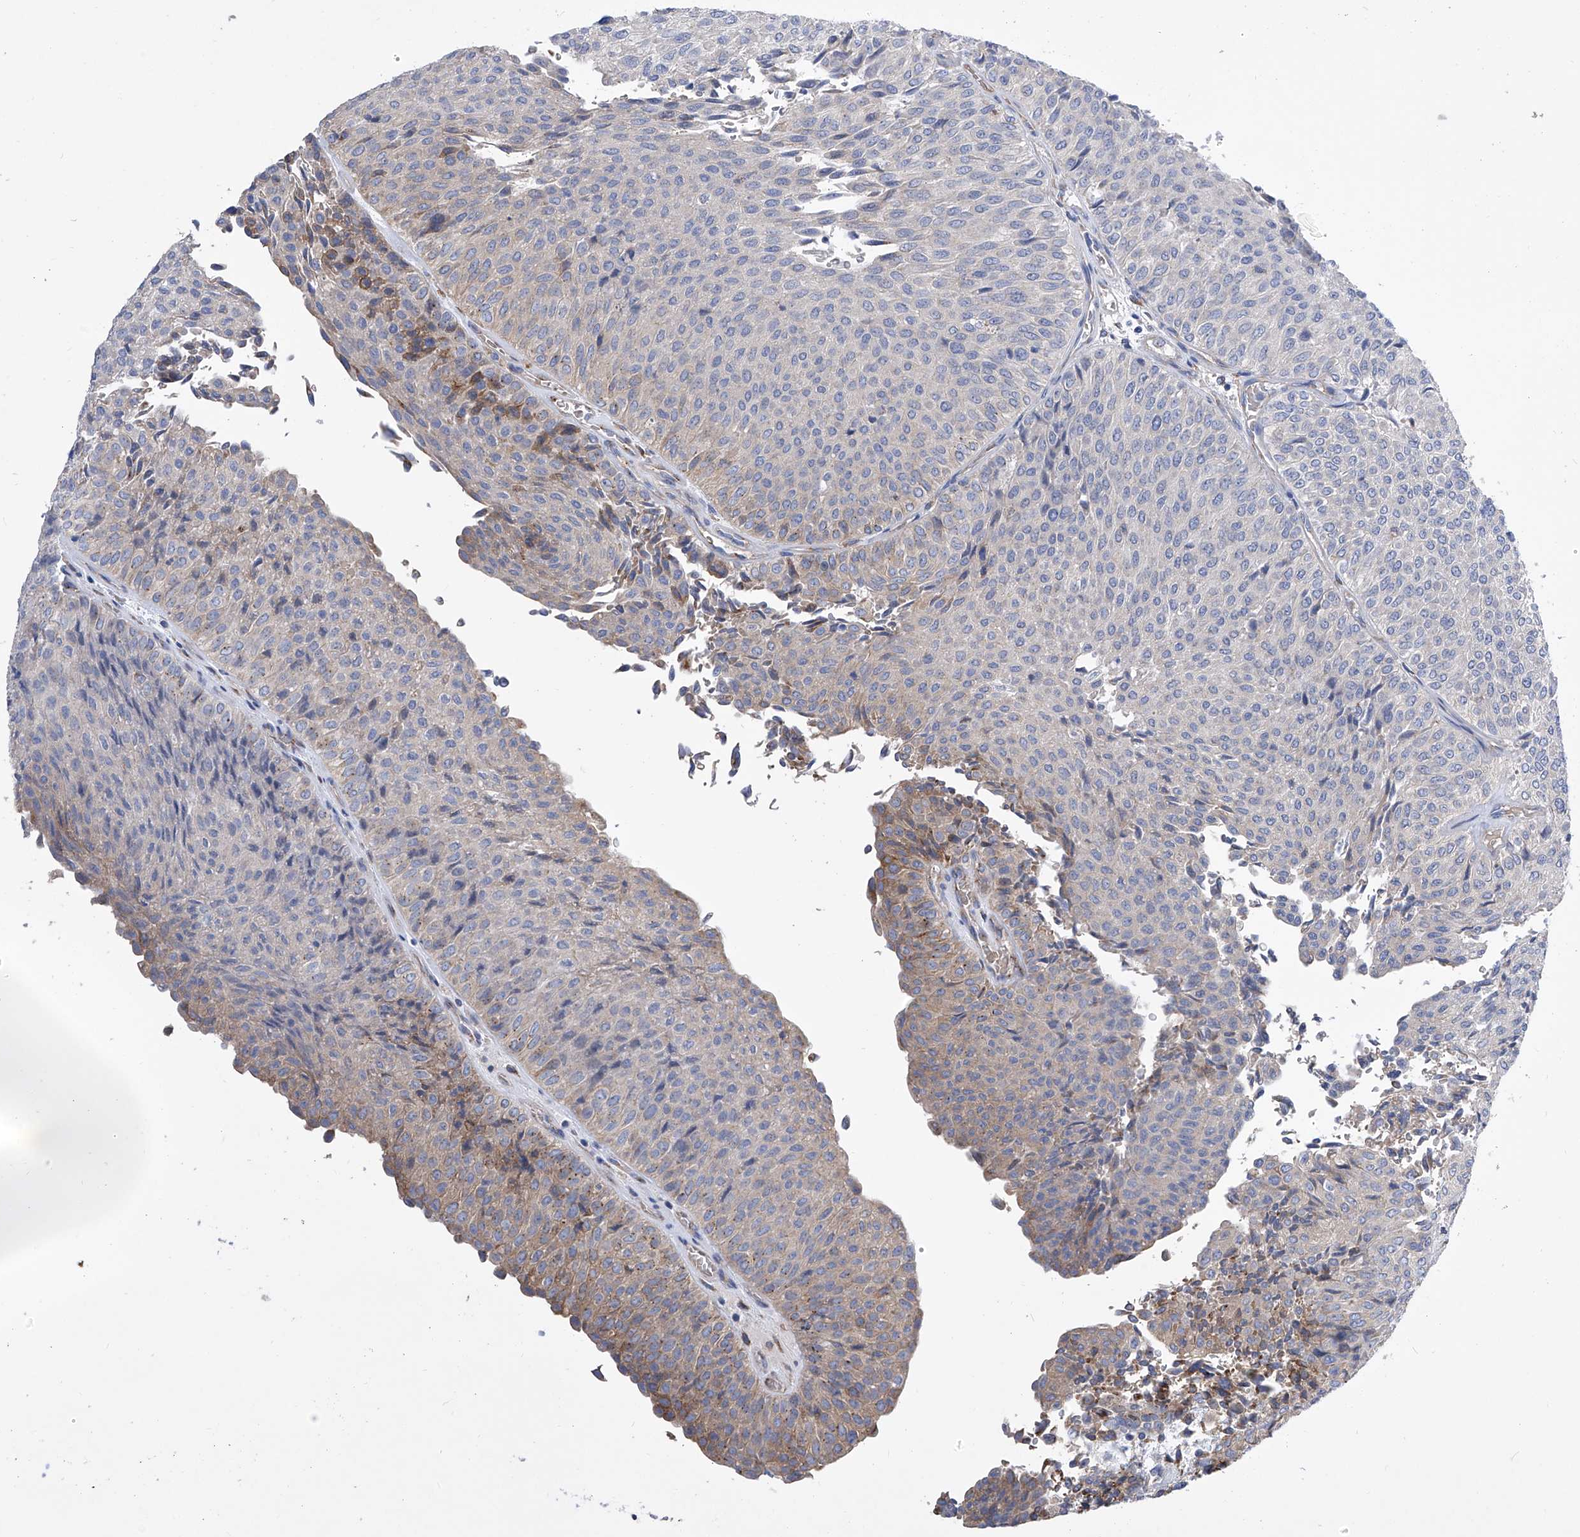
{"staining": {"intensity": "moderate", "quantity": "<25%", "location": "cytoplasmic/membranous"}, "tissue": "urothelial cancer", "cell_type": "Tumor cells", "image_type": "cancer", "snomed": [{"axis": "morphology", "description": "Urothelial carcinoma, Low grade"}, {"axis": "topography", "description": "Urinary bladder"}], "caption": "A histopathology image showing moderate cytoplasmic/membranous expression in about <25% of tumor cells in urothelial cancer, as visualized by brown immunohistochemical staining.", "gene": "TJAP1", "patient": {"sex": "male", "age": 78}}